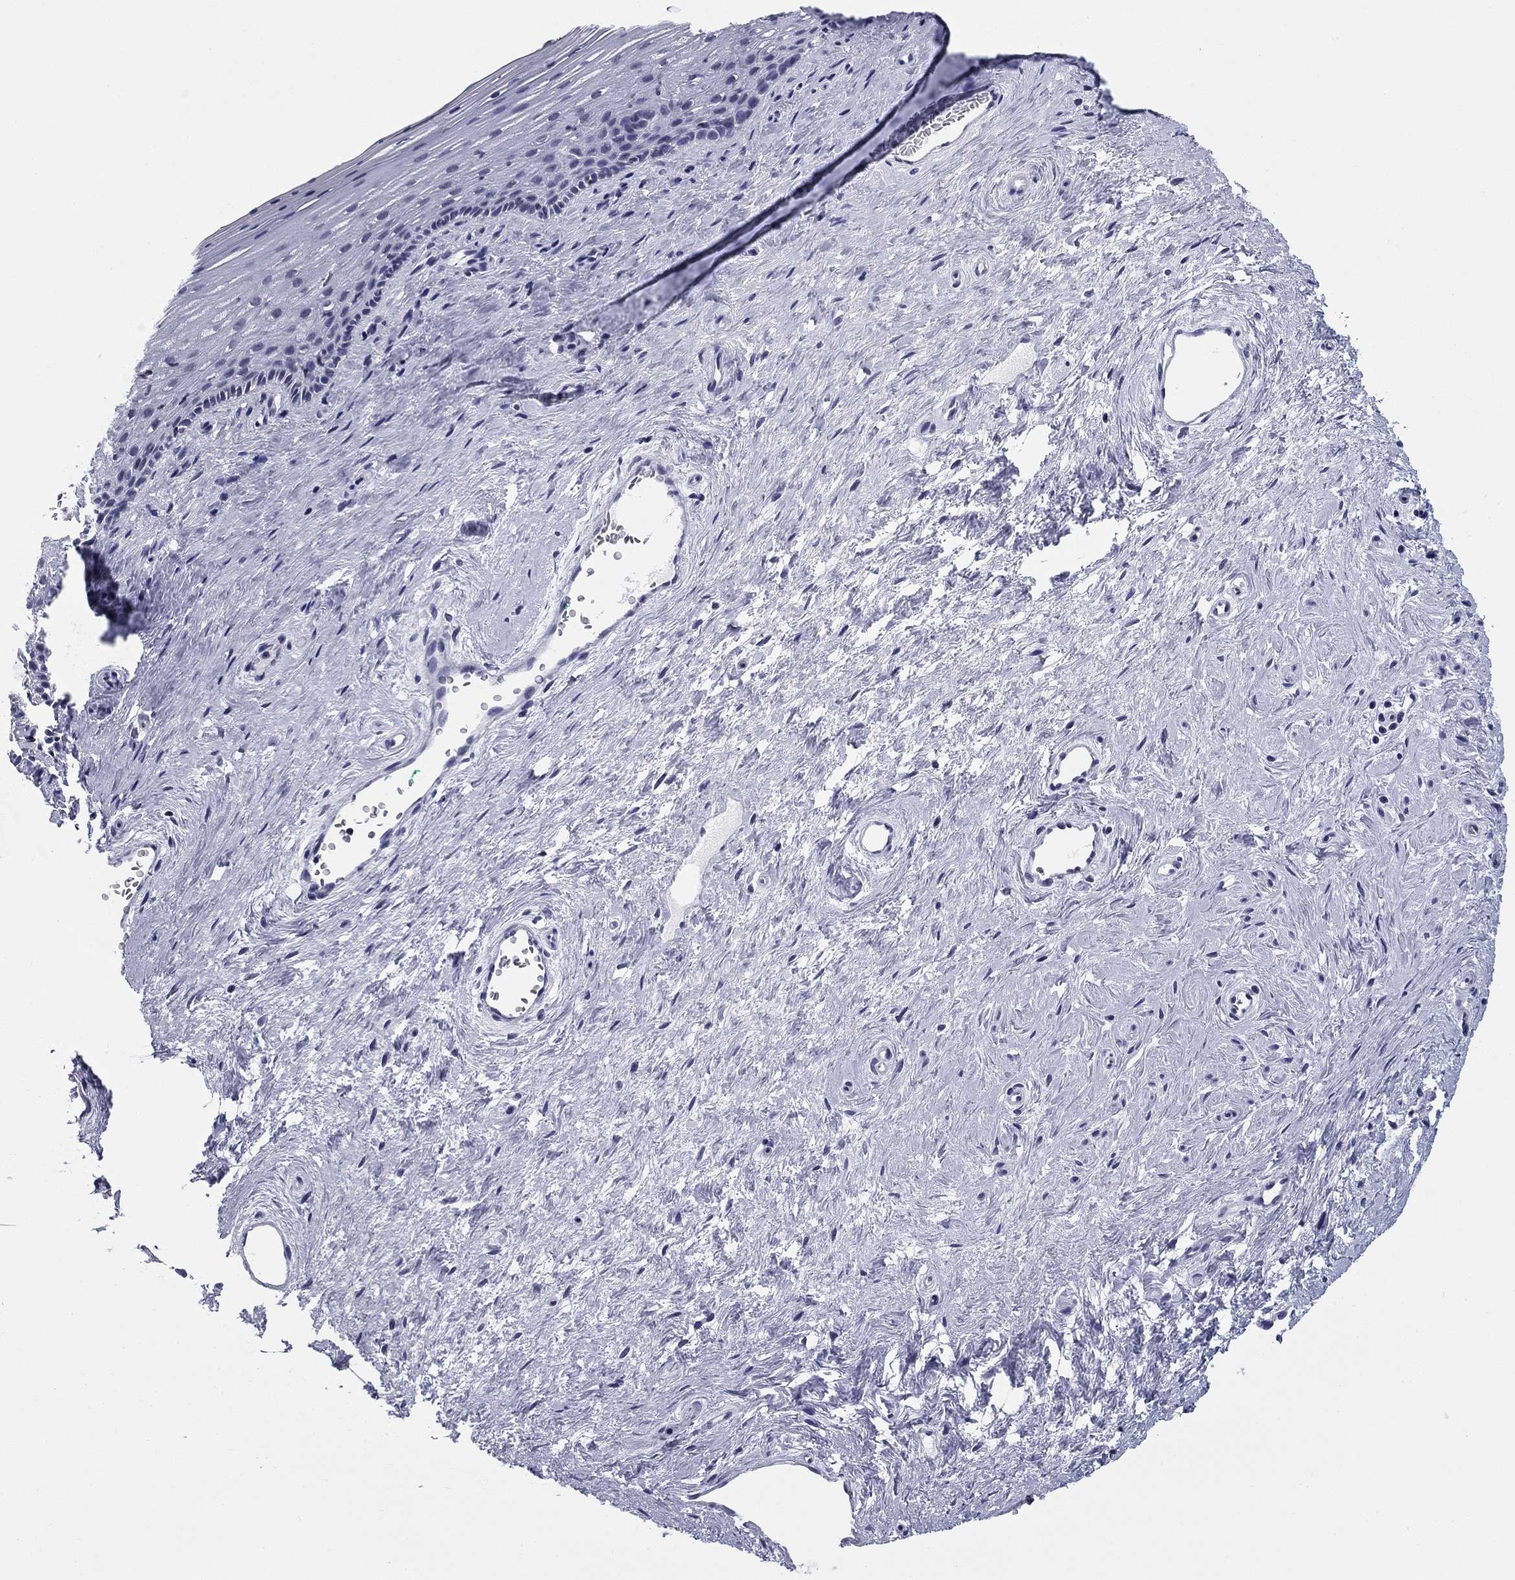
{"staining": {"intensity": "negative", "quantity": "none", "location": "none"}, "tissue": "vagina", "cell_type": "Squamous epithelial cells", "image_type": "normal", "snomed": [{"axis": "morphology", "description": "Normal tissue, NOS"}, {"axis": "topography", "description": "Vagina"}], "caption": "Immunohistochemistry histopathology image of benign human vagina stained for a protein (brown), which shows no positivity in squamous epithelial cells.", "gene": "CCDC144A", "patient": {"sex": "female", "age": 45}}